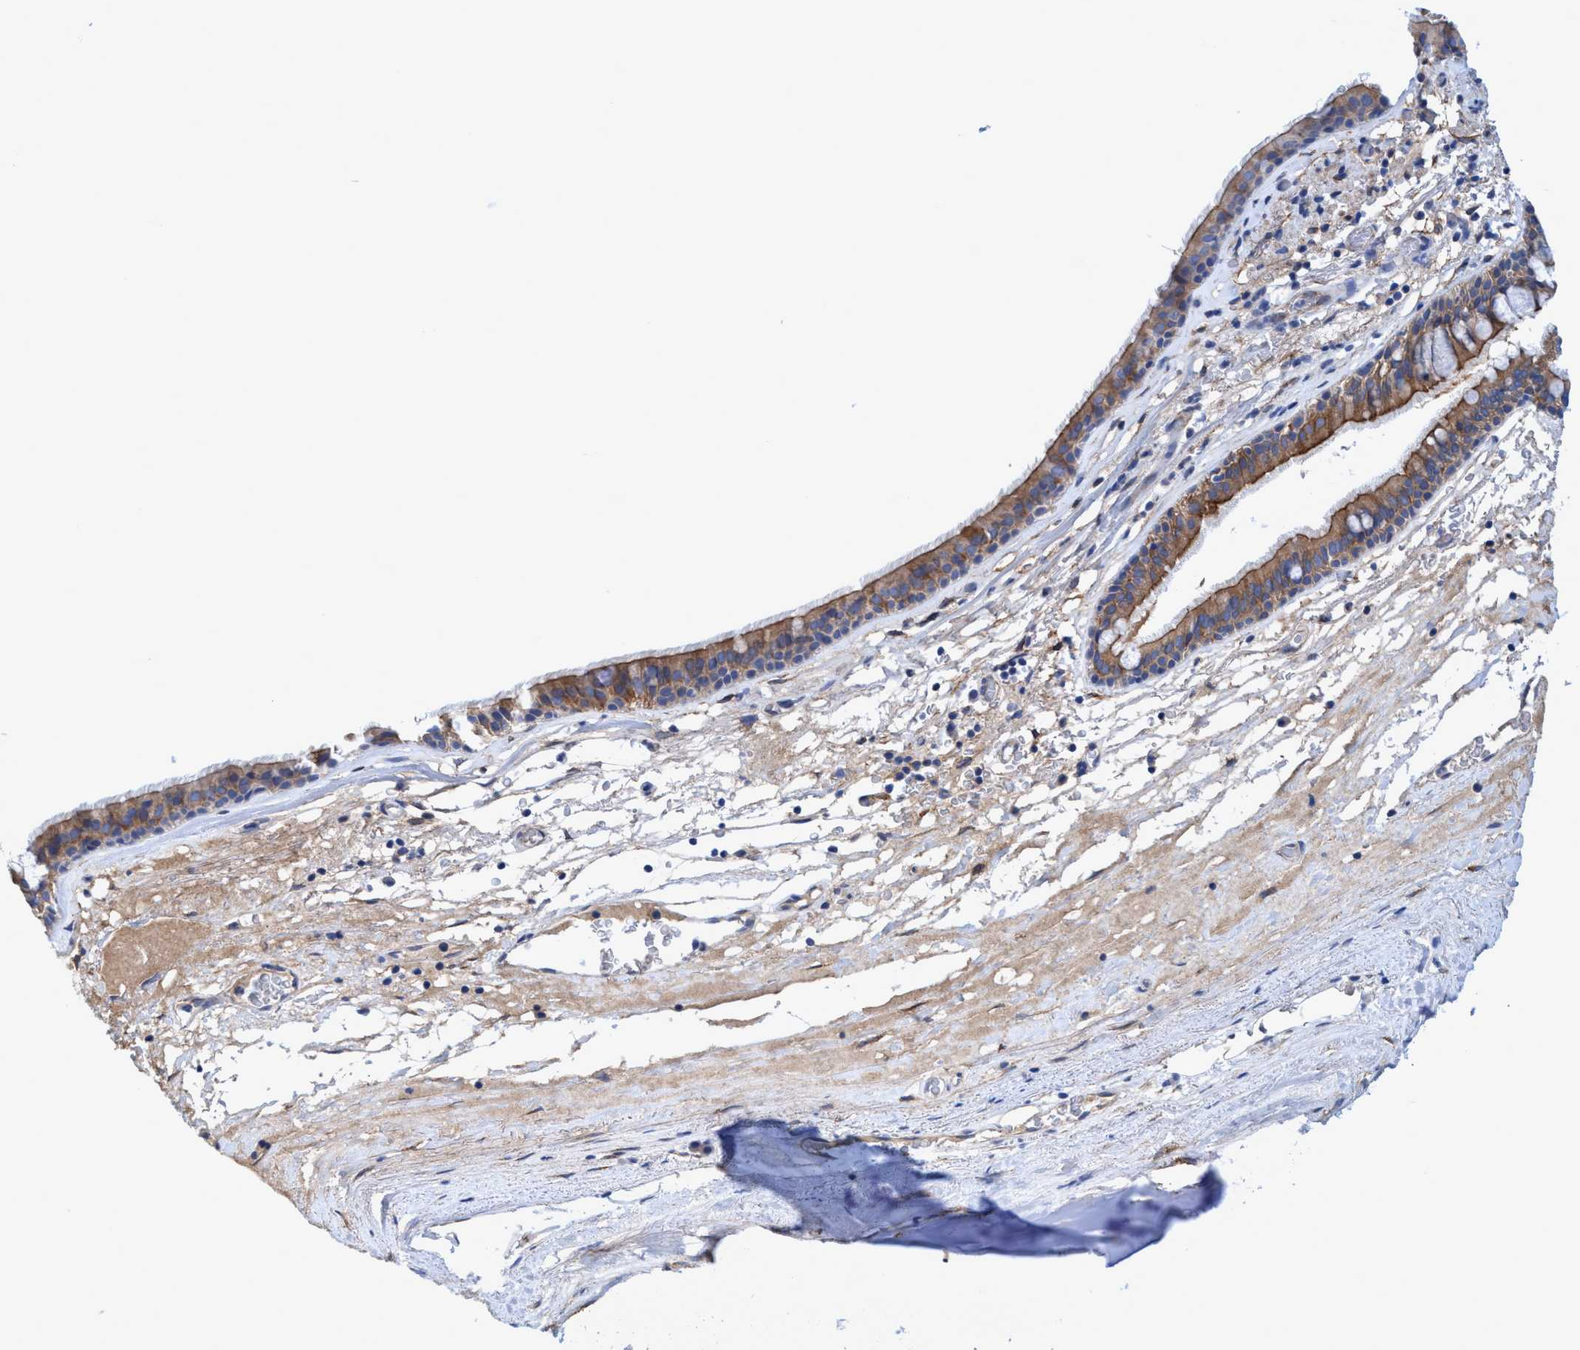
{"staining": {"intensity": "moderate", "quantity": ">75%", "location": "cytoplasmic/membranous"}, "tissue": "bronchus", "cell_type": "Respiratory epithelial cells", "image_type": "normal", "snomed": [{"axis": "morphology", "description": "Normal tissue, NOS"}, {"axis": "topography", "description": "Cartilage tissue"}], "caption": "A brown stain highlights moderate cytoplasmic/membranous staining of a protein in respiratory epithelial cells of normal human bronchus. The staining was performed using DAB (3,3'-diaminobenzidine) to visualize the protein expression in brown, while the nuclei were stained in blue with hematoxylin (Magnification: 20x).", "gene": "GULP1", "patient": {"sex": "female", "age": 63}}